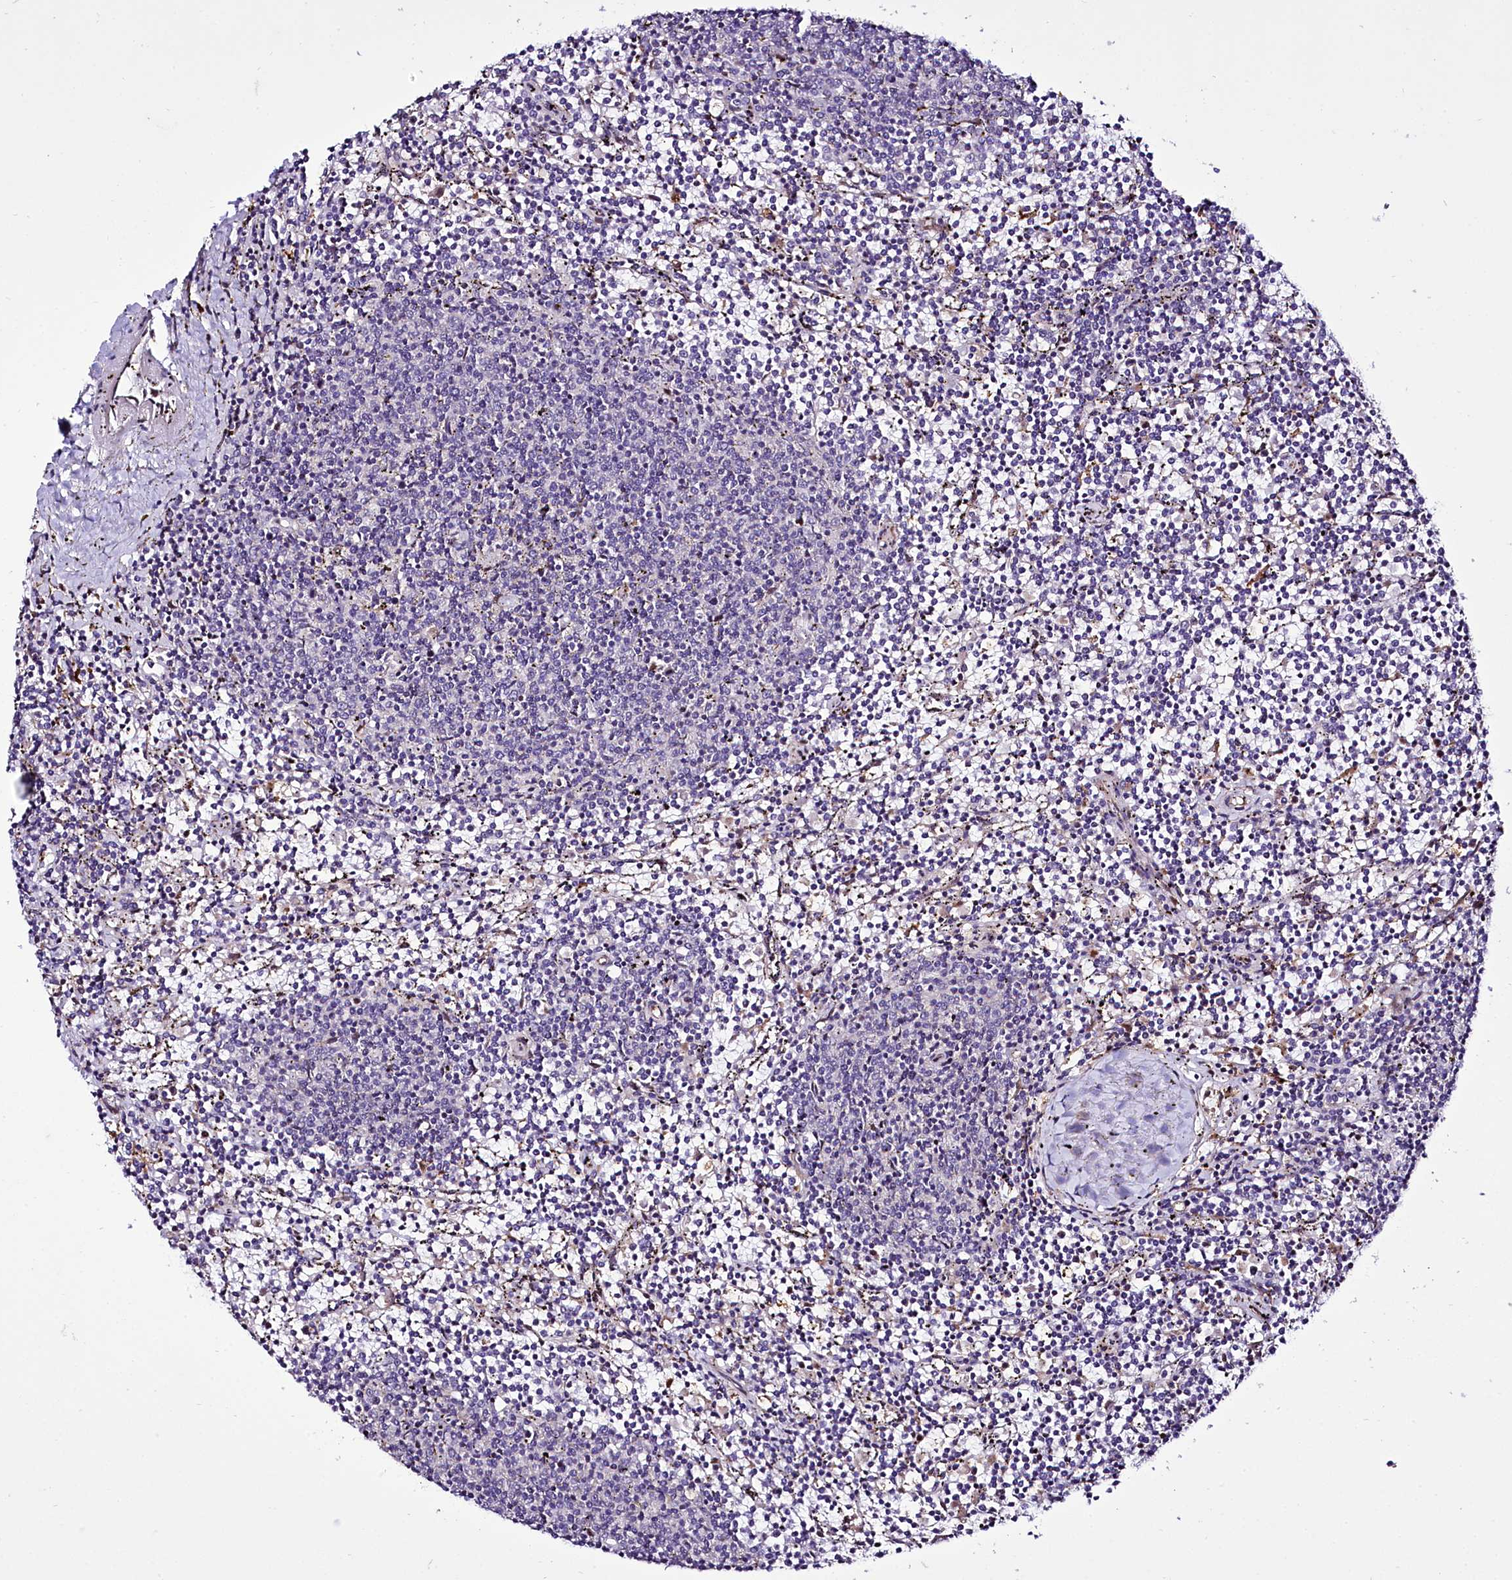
{"staining": {"intensity": "negative", "quantity": "none", "location": "none"}, "tissue": "lymphoma", "cell_type": "Tumor cells", "image_type": "cancer", "snomed": [{"axis": "morphology", "description": "Malignant lymphoma, non-Hodgkin's type, Low grade"}, {"axis": "topography", "description": "Spleen"}], "caption": "The immunohistochemistry image has no significant positivity in tumor cells of malignant lymphoma, non-Hodgkin's type (low-grade) tissue. (Immunohistochemistry (ihc), brightfield microscopy, high magnification).", "gene": "ZC3H12C", "patient": {"sex": "female", "age": 50}}